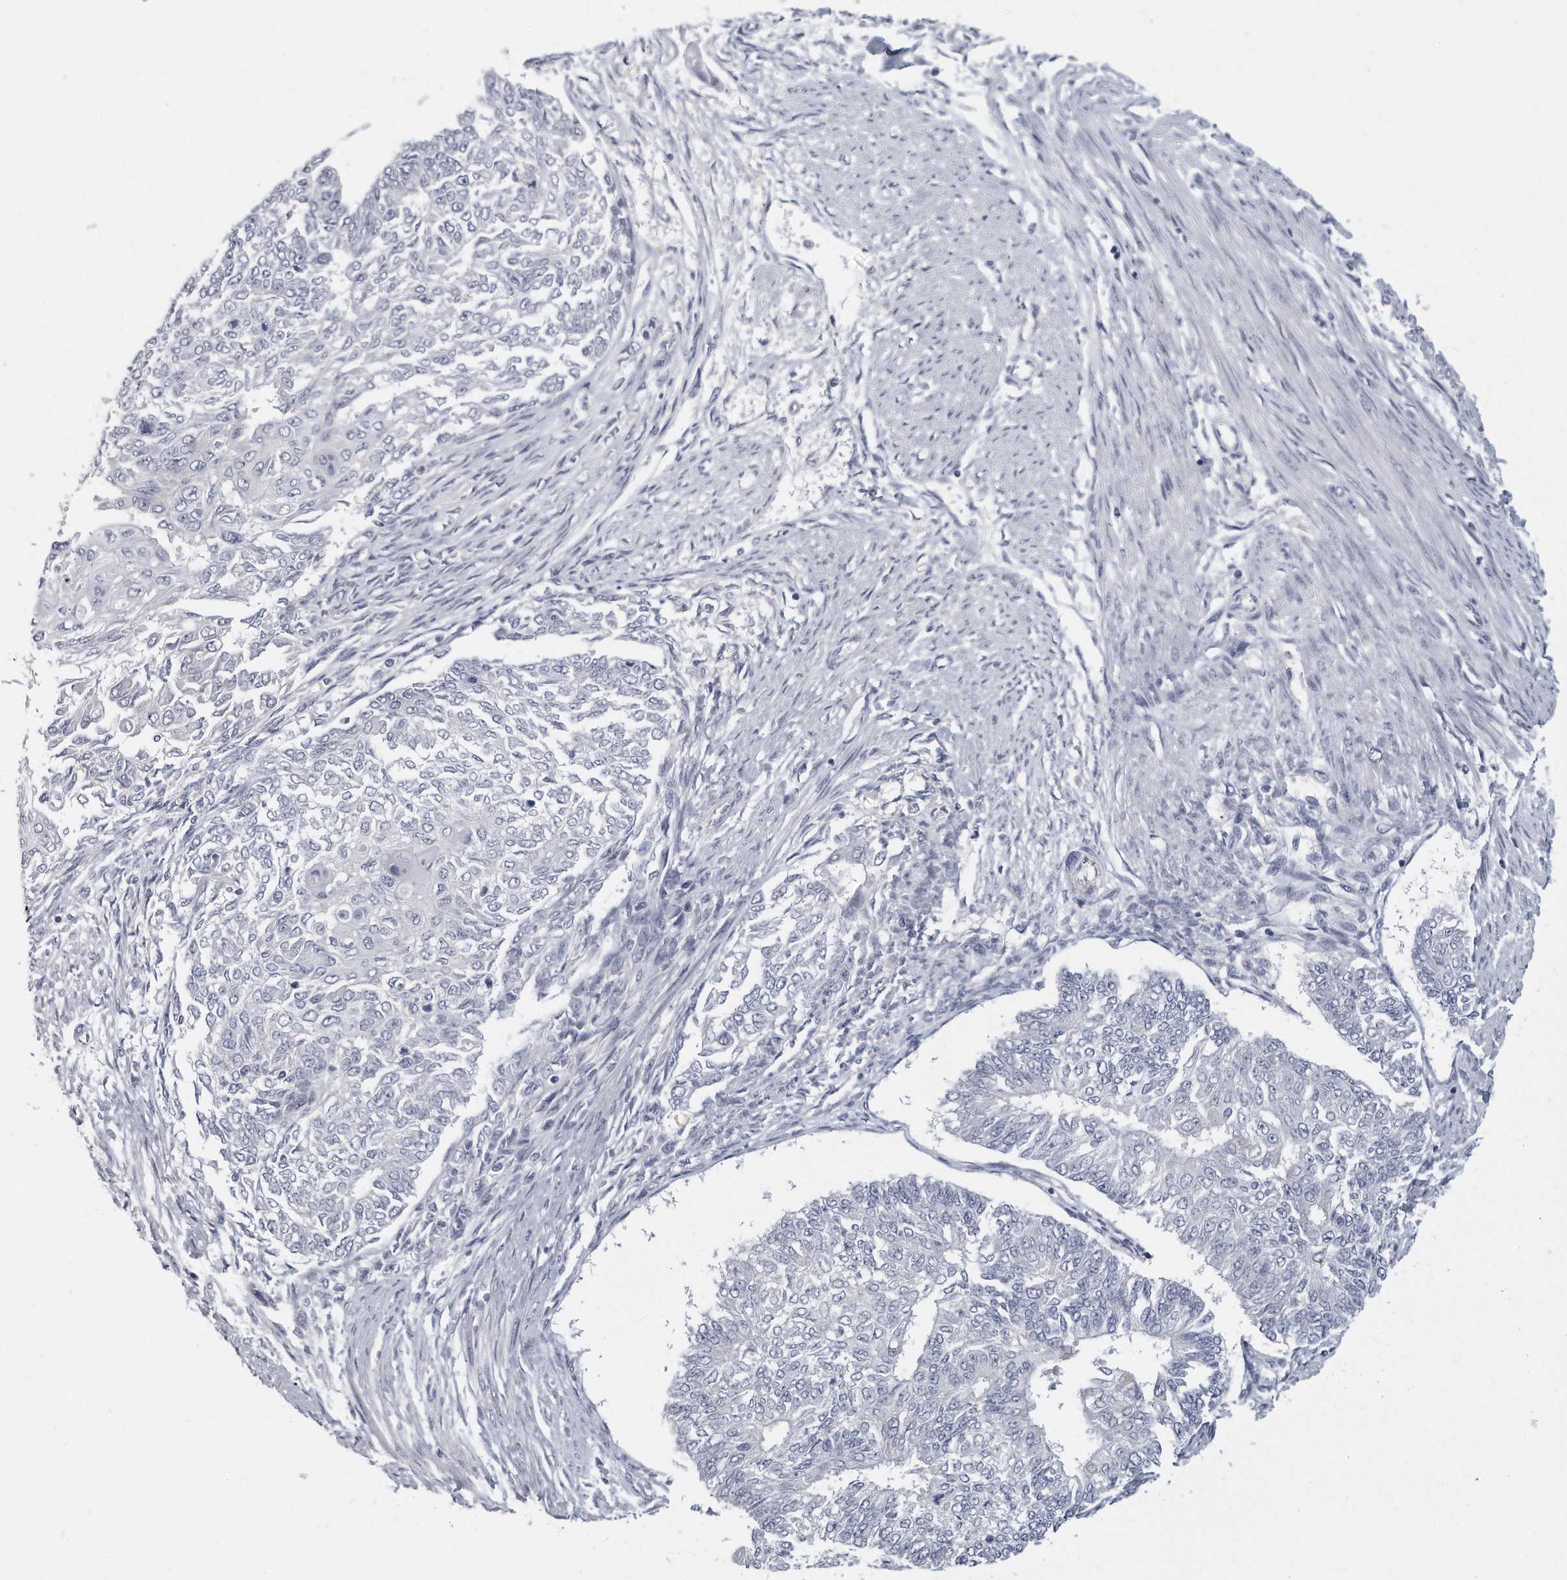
{"staining": {"intensity": "negative", "quantity": "none", "location": "none"}, "tissue": "endometrial cancer", "cell_type": "Tumor cells", "image_type": "cancer", "snomed": [{"axis": "morphology", "description": "Adenocarcinoma, NOS"}, {"axis": "topography", "description": "Endometrium"}], "caption": "Immunohistochemistry image of endometrial cancer (adenocarcinoma) stained for a protein (brown), which demonstrates no positivity in tumor cells.", "gene": "PLEKHA6", "patient": {"sex": "female", "age": 32}}